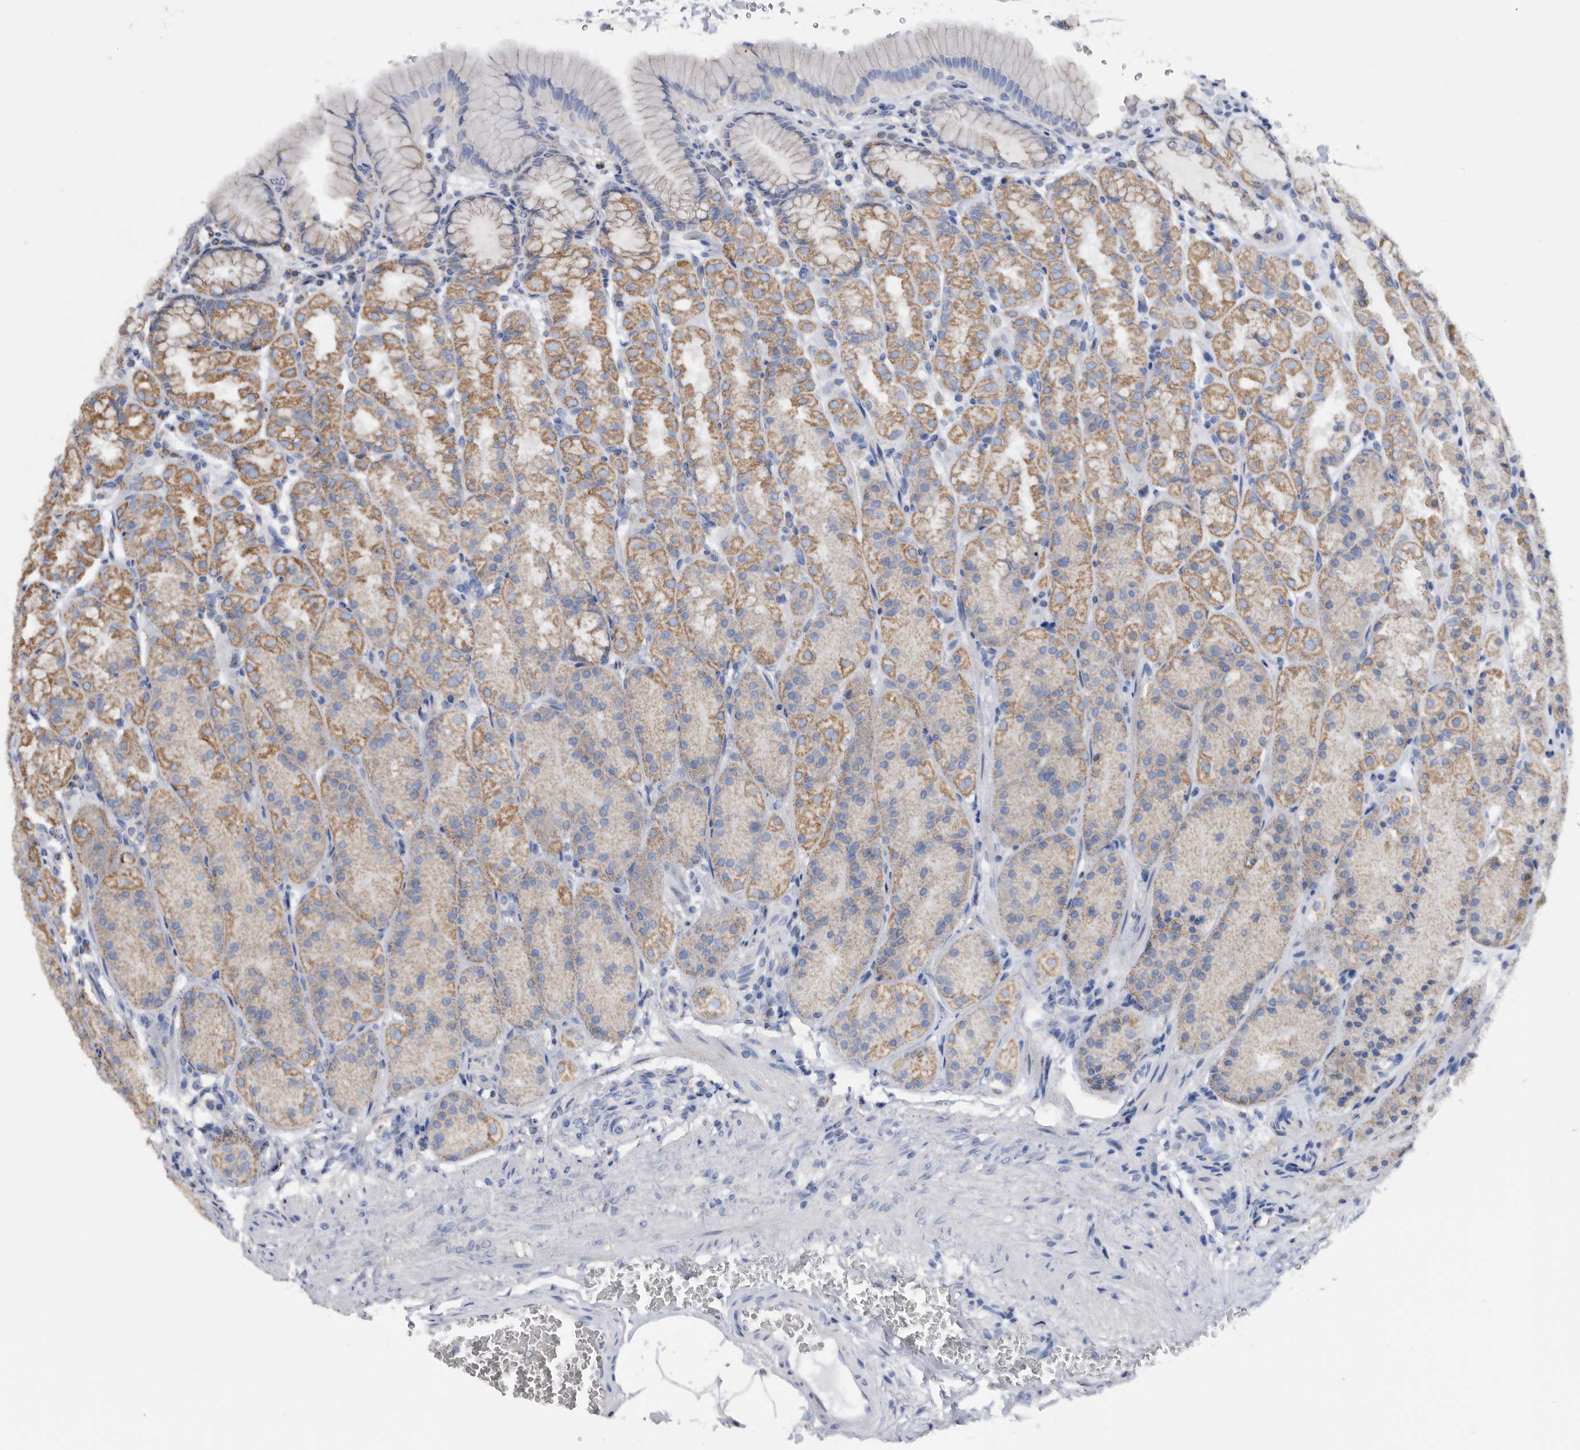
{"staining": {"intensity": "strong", "quantity": "25%-75%", "location": "cytoplasmic/membranous"}, "tissue": "stomach", "cell_type": "Glandular cells", "image_type": "normal", "snomed": [{"axis": "morphology", "description": "Normal tissue, NOS"}, {"axis": "topography", "description": "Stomach"}], "caption": "IHC image of normal human stomach stained for a protein (brown), which demonstrates high levels of strong cytoplasmic/membranous staining in about 25%-75% of glandular cells.", "gene": "WFDC1", "patient": {"sex": "male", "age": 42}}